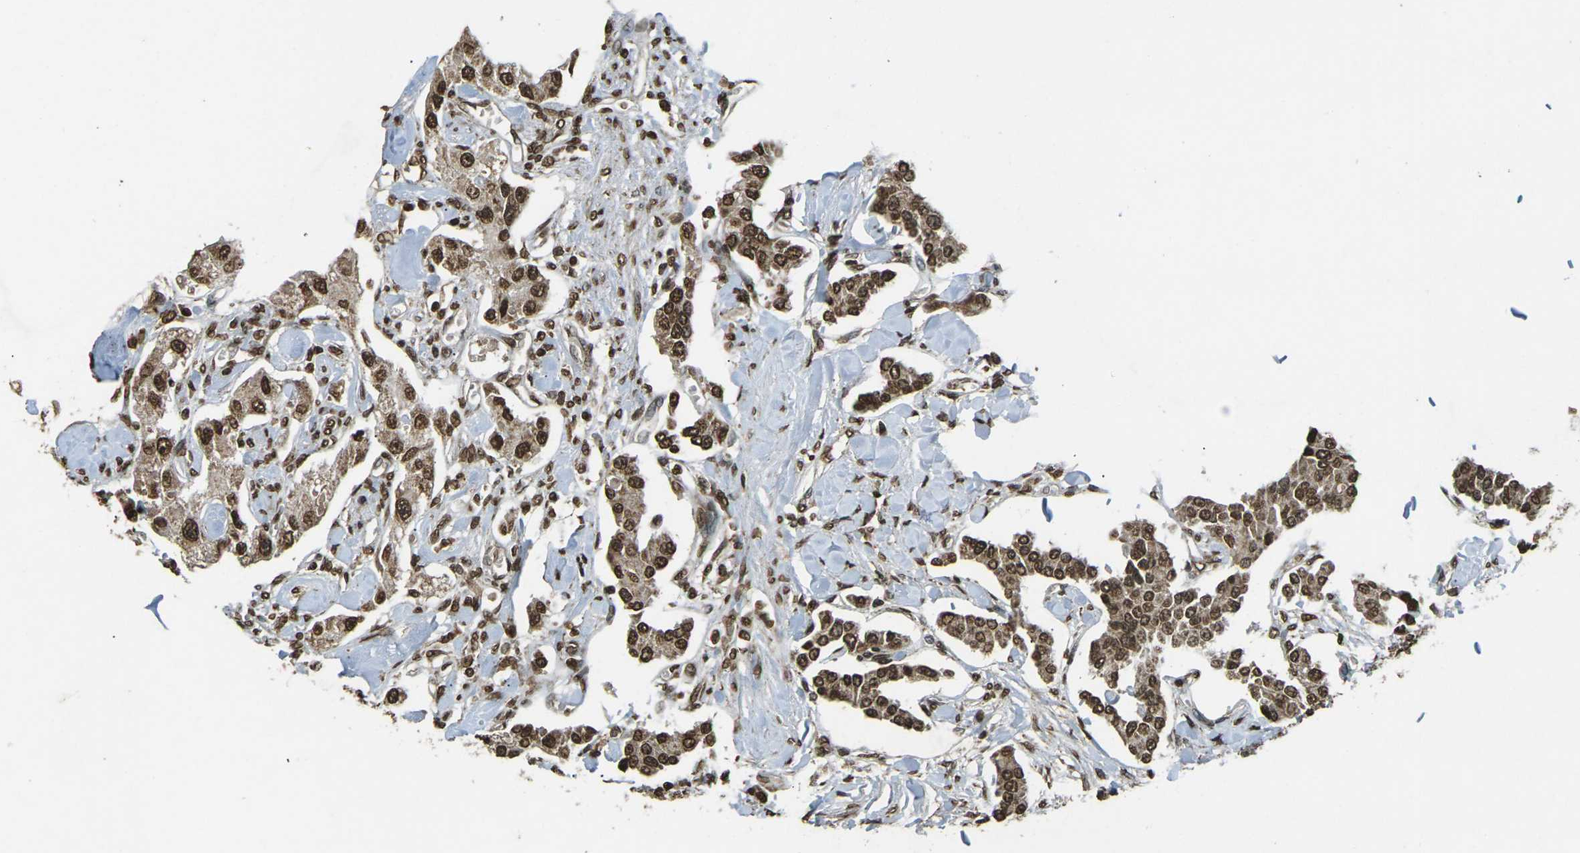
{"staining": {"intensity": "strong", "quantity": ">75%", "location": "cytoplasmic/membranous,nuclear"}, "tissue": "carcinoid", "cell_type": "Tumor cells", "image_type": "cancer", "snomed": [{"axis": "morphology", "description": "Carcinoid, malignant, NOS"}, {"axis": "topography", "description": "Pancreas"}], "caption": "A photomicrograph of human carcinoid stained for a protein reveals strong cytoplasmic/membranous and nuclear brown staining in tumor cells.", "gene": "NEUROG2", "patient": {"sex": "male", "age": 41}}